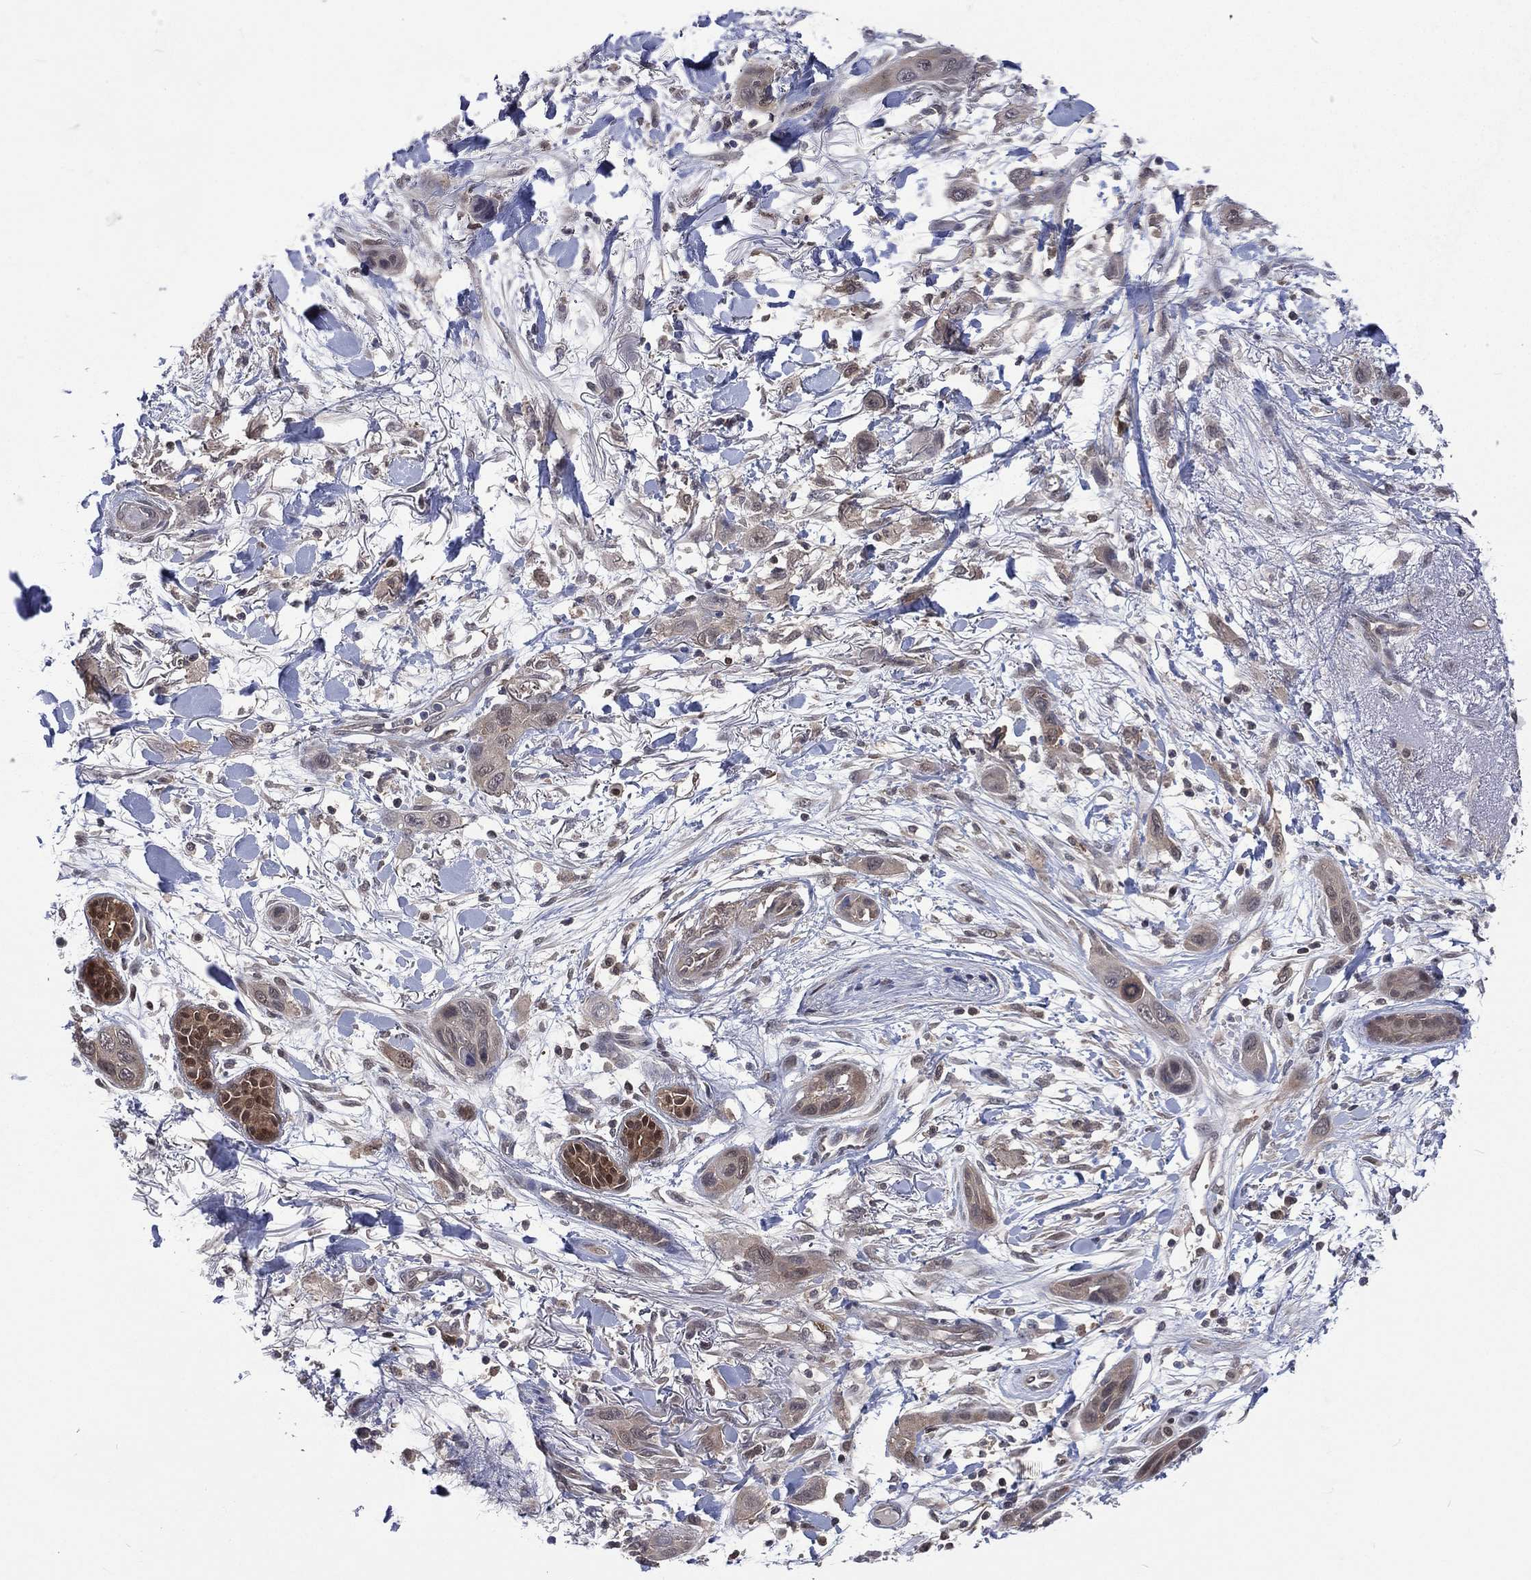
{"staining": {"intensity": "negative", "quantity": "none", "location": "none"}, "tissue": "skin cancer", "cell_type": "Tumor cells", "image_type": "cancer", "snomed": [{"axis": "morphology", "description": "Squamous cell carcinoma, NOS"}, {"axis": "topography", "description": "Skin"}], "caption": "High magnification brightfield microscopy of skin cancer (squamous cell carcinoma) stained with DAB (brown) and counterstained with hematoxylin (blue): tumor cells show no significant positivity.", "gene": "MTAP", "patient": {"sex": "male", "age": 79}}